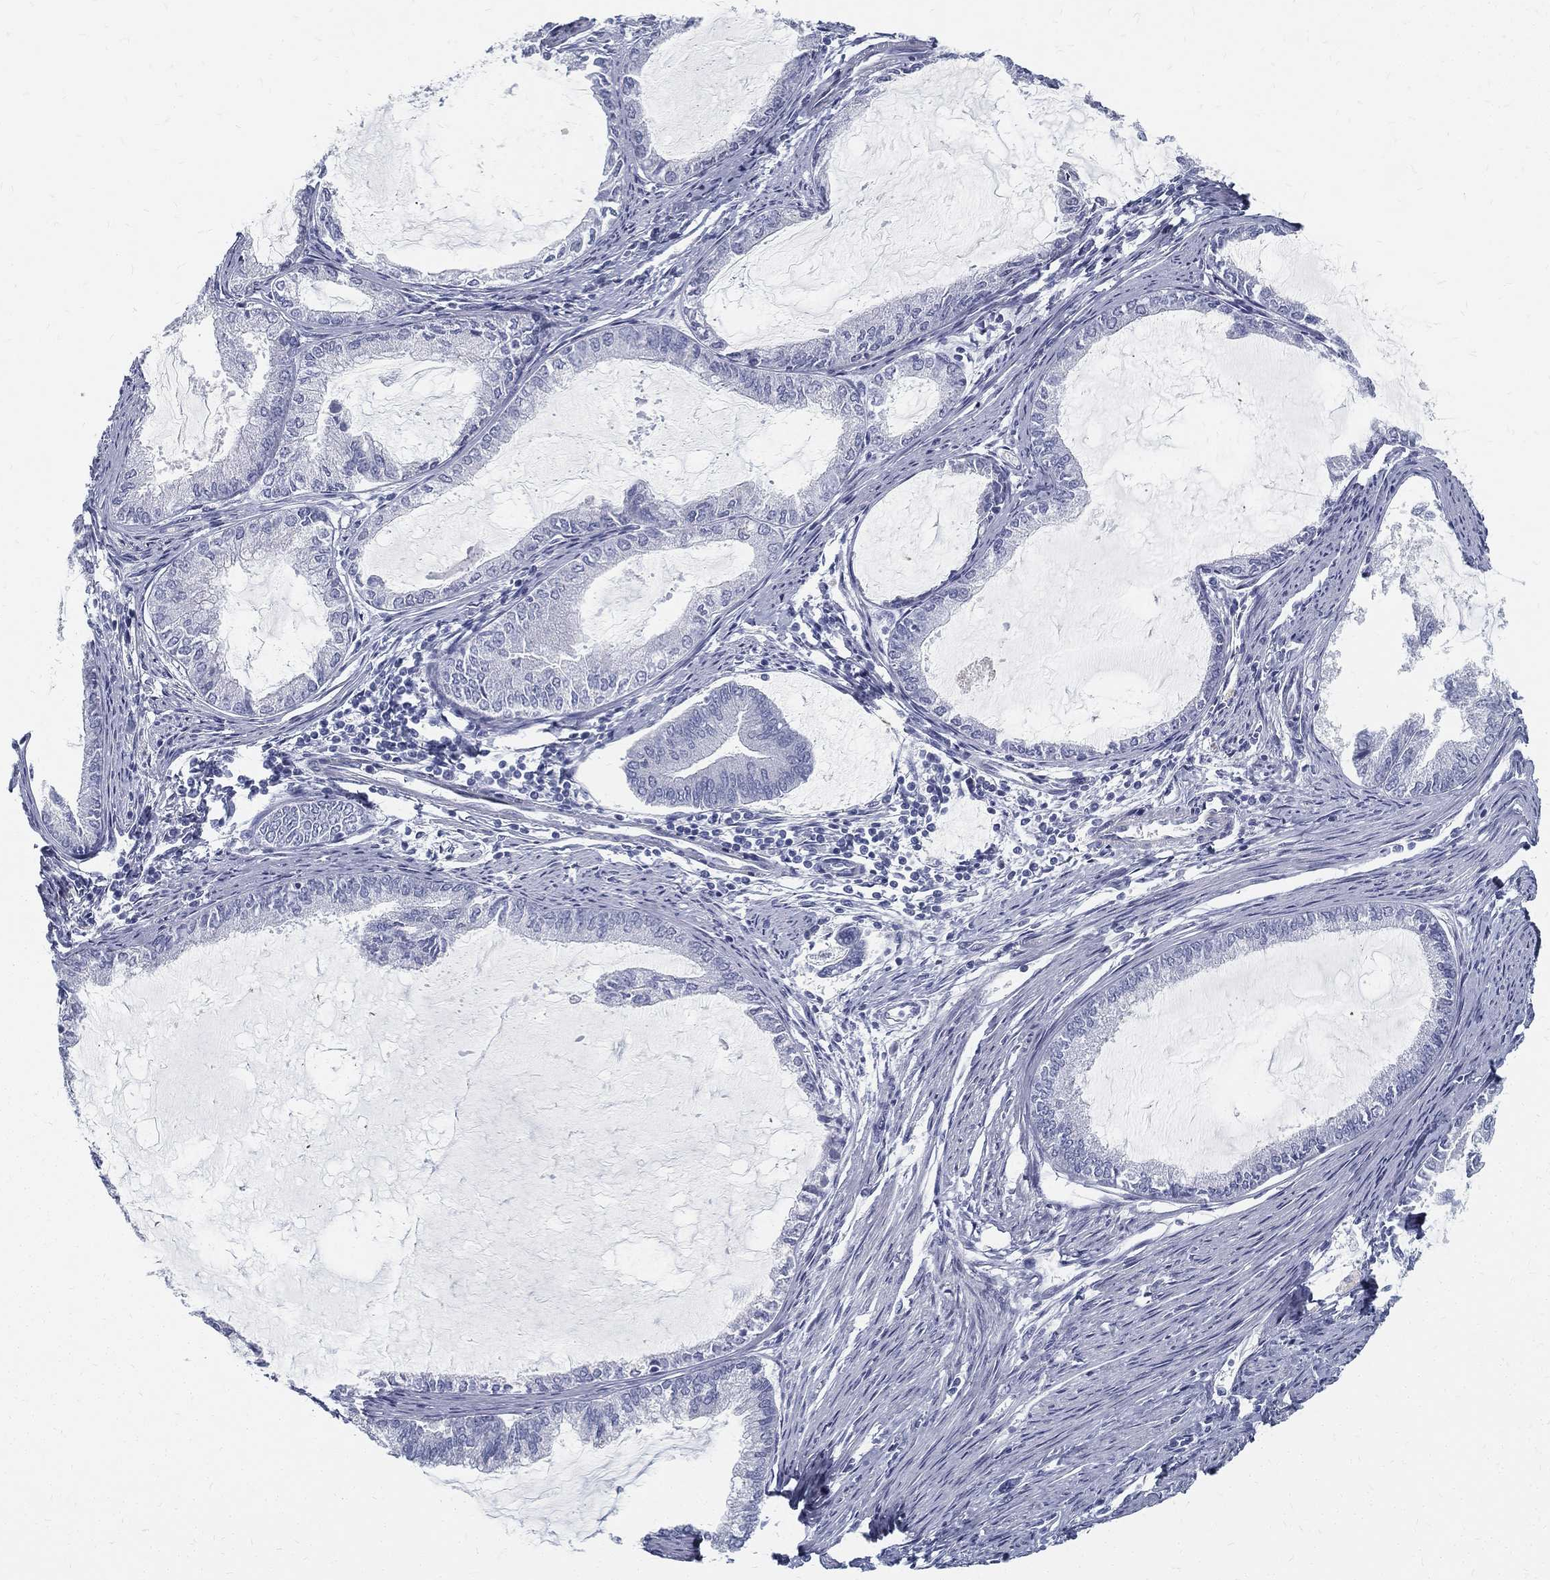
{"staining": {"intensity": "negative", "quantity": "none", "location": "none"}, "tissue": "endometrial cancer", "cell_type": "Tumor cells", "image_type": "cancer", "snomed": [{"axis": "morphology", "description": "Adenocarcinoma, NOS"}, {"axis": "topography", "description": "Endometrium"}], "caption": "Endometrial adenocarcinoma was stained to show a protein in brown. There is no significant staining in tumor cells.", "gene": "SPPL2C", "patient": {"sex": "female", "age": 86}}